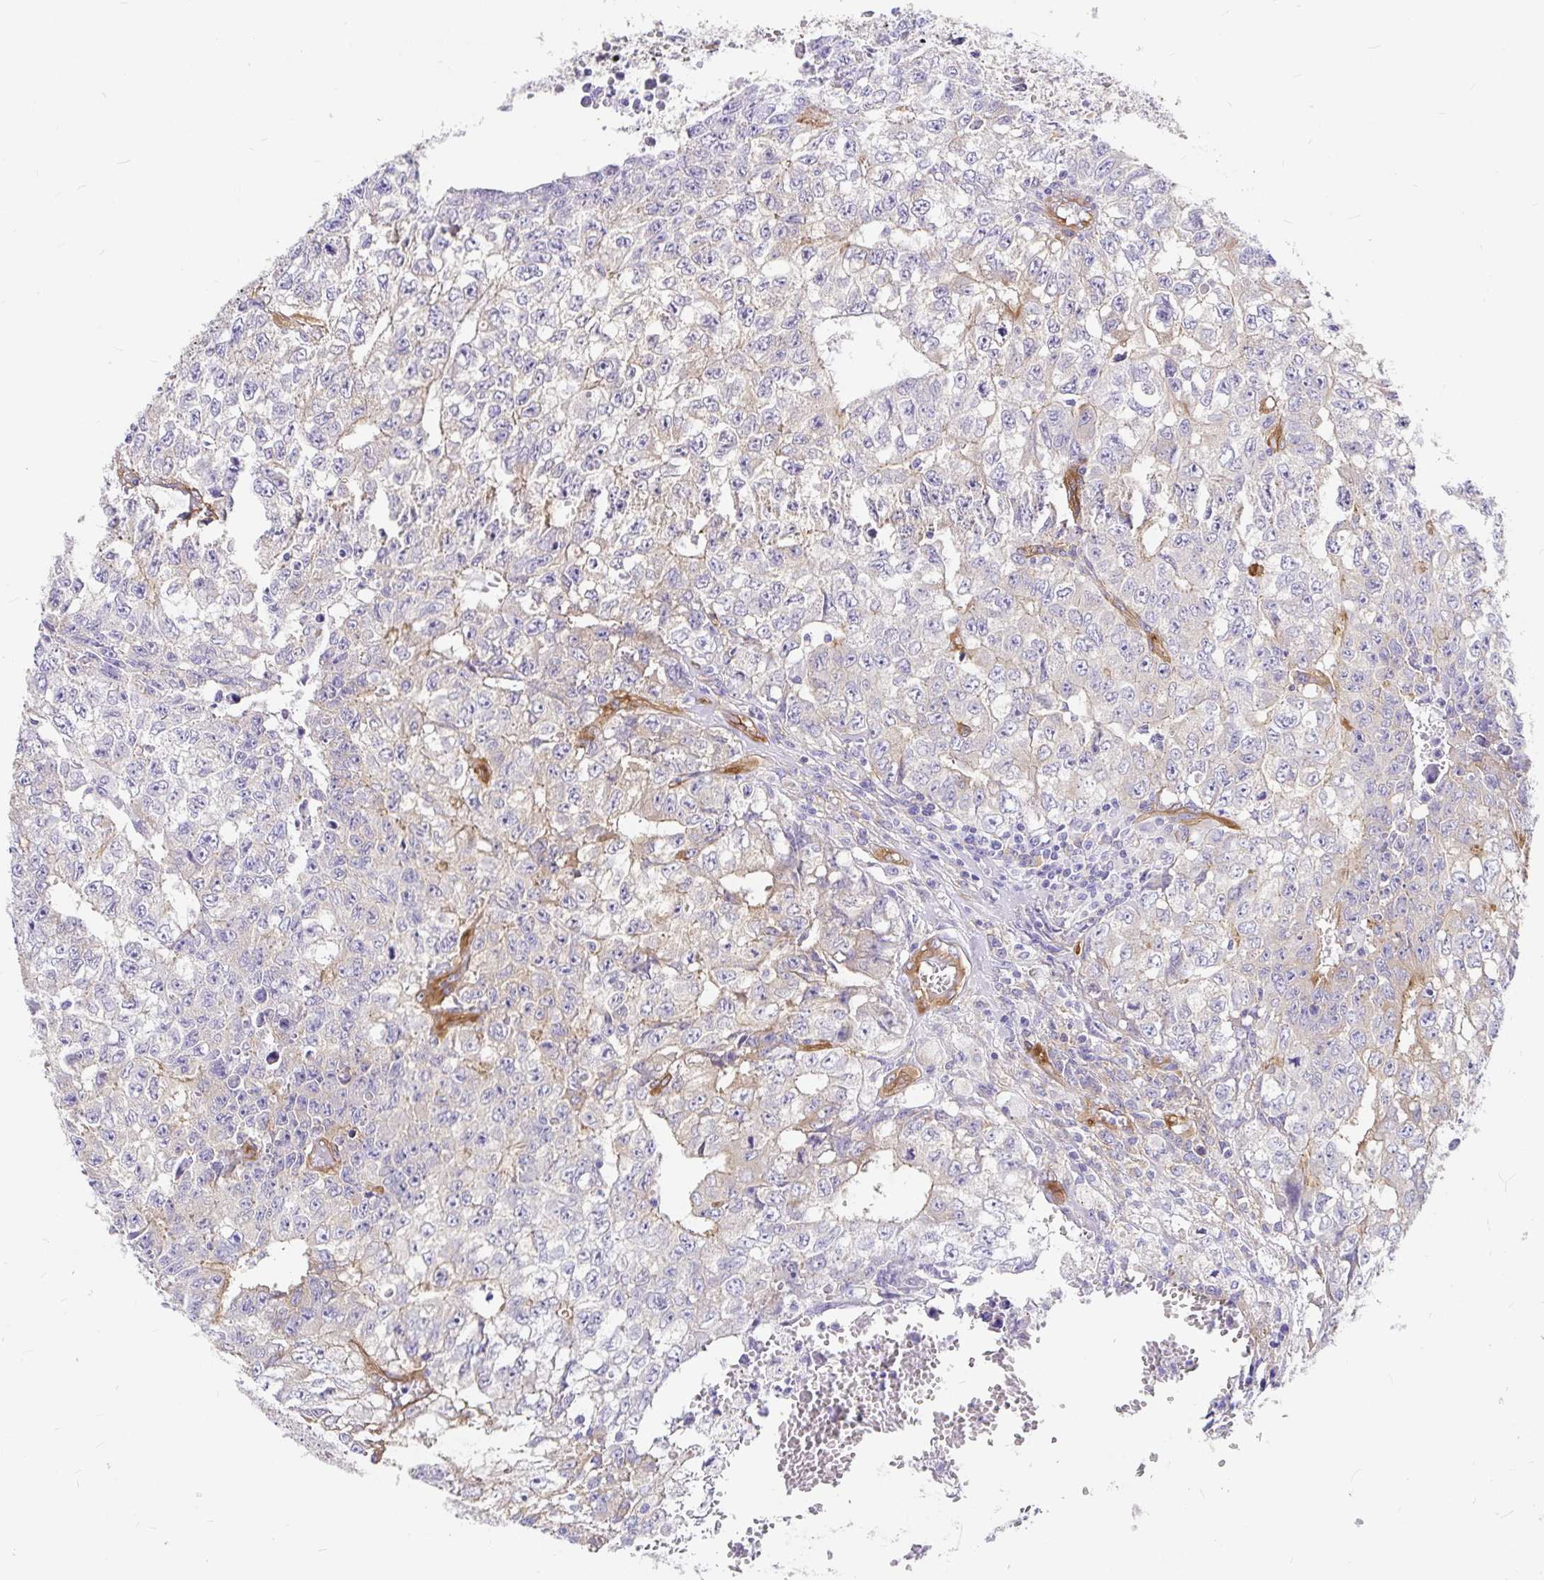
{"staining": {"intensity": "weak", "quantity": "<25%", "location": "cytoplasmic/membranous"}, "tissue": "testis cancer", "cell_type": "Tumor cells", "image_type": "cancer", "snomed": [{"axis": "morphology", "description": "Carcinoma, Embryonal, NOS"}, {"axis": "morphology", "description": "Teratoma, malignant, NOS"}, {"axis": "topography", "description": "Testis"}], "caption": "High magnification brightfield microscopy of embryonal carcinoma (testis) stained with DAB (3,3'-diaminobenzidine) (brown) and counterstained with hematoxylin (blue): tumor cells show no significant expression. (Immunohistochemistry, brightfield microscopy, high magnification).", "gene": "MYO1B", "patient": {"sex": "male", "age": 24}}